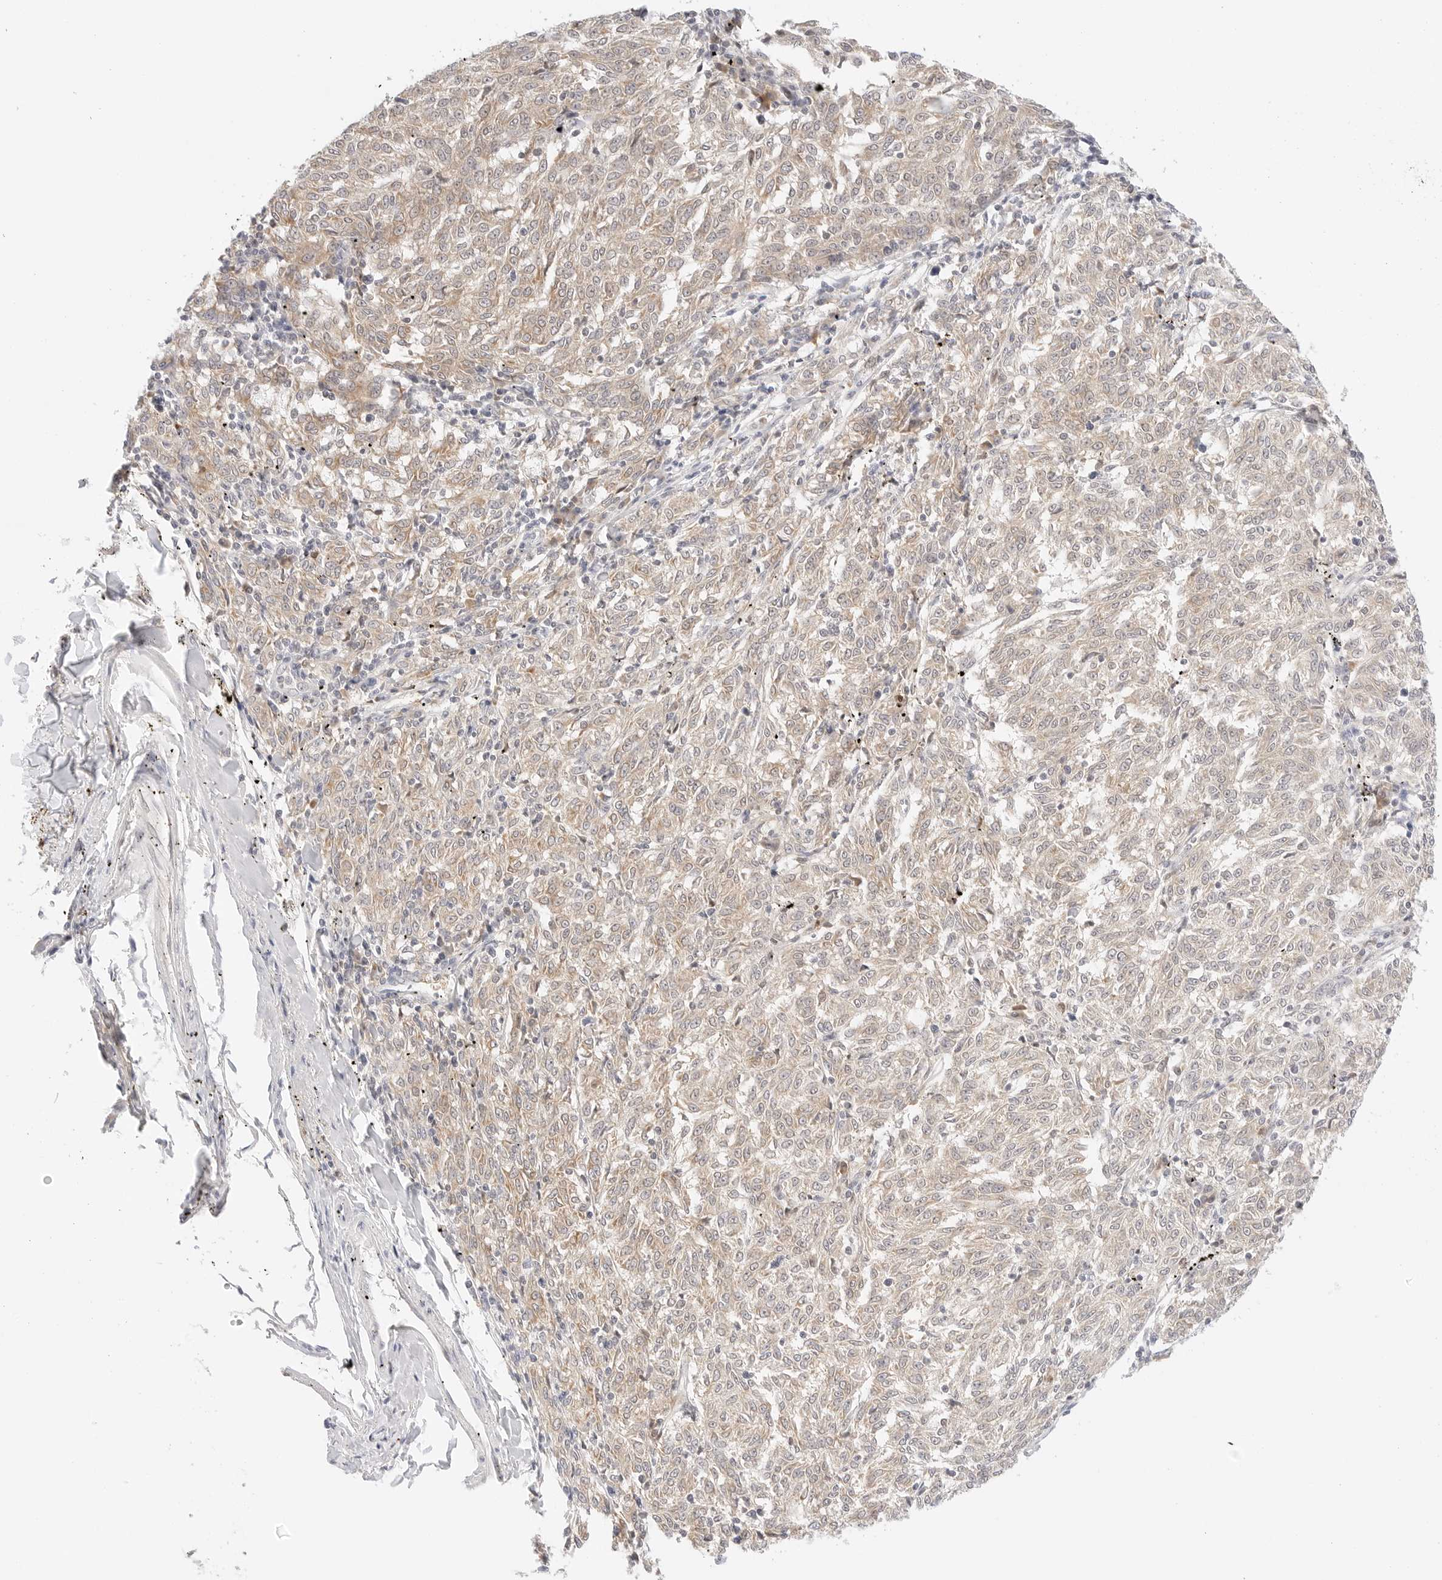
{"staining": {"intensity": "weak", "quantity": "25%-75%", "location": "cytoplasmic/membranous"}, "tissue": "melanoma", "cell_type": "Tumor cells", "image_type": "cancer", "snomed": [{"axis": "morphology", "description": "Malignant melanoma, NOS"}, {"axis": "topography", "description": "Skin"}], "caption": "Human melanoma stained for a protein (brown) exhibits weak cytoplasmic/membranous positive positivity in about 25%-75% of tumor cells.", "gene": "ERO1B", "patient": {"sex": "female", "age": 72}}